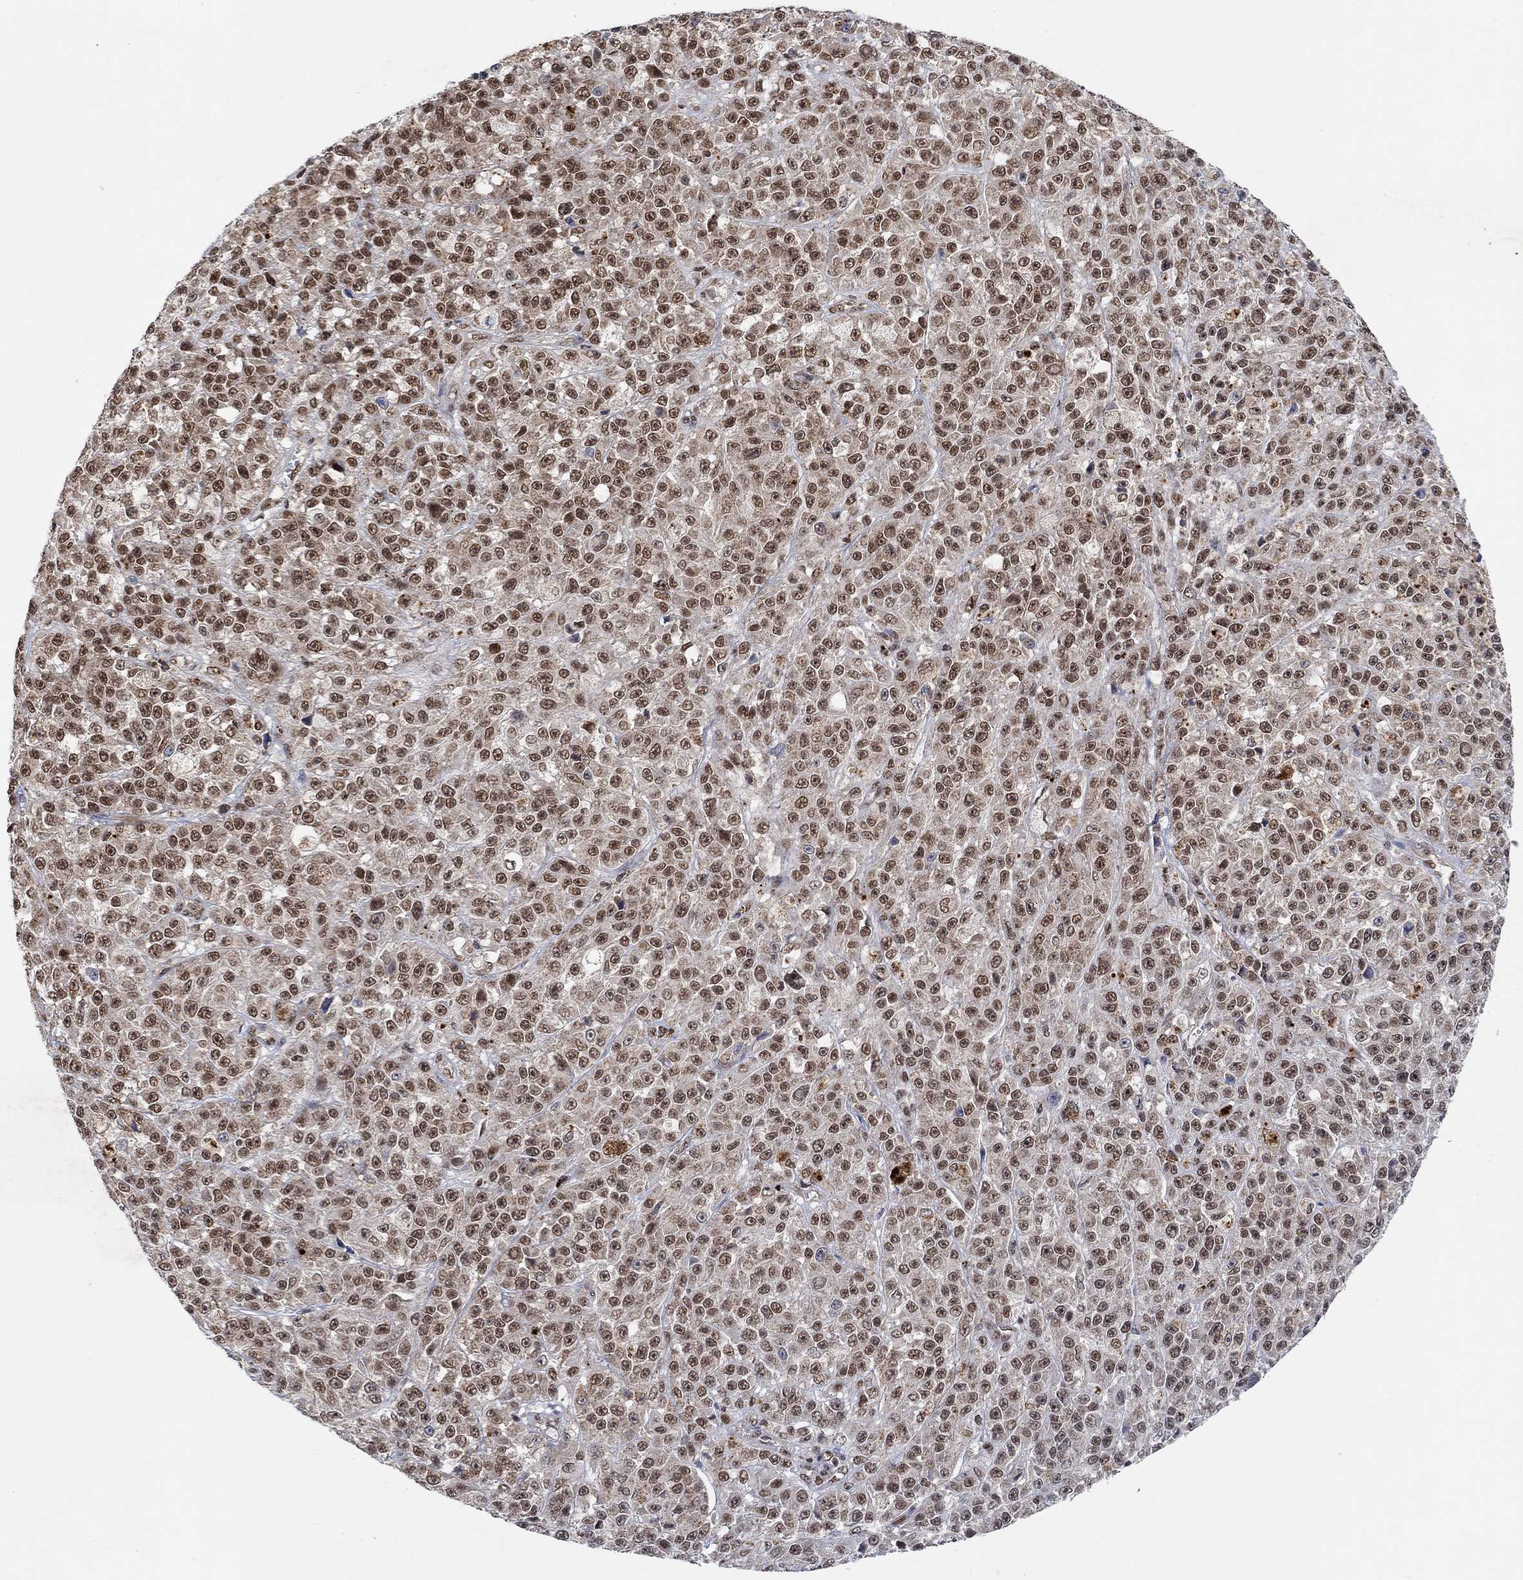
{"staining": {"intensity": "strong", "quantity": ">75%", "location": "nuclear"}, "tissue": "melanoma", "cell_type": "Tumor cells", "image_type": "cancer", "snomed": [{"axis": "morphology", "description": "Malignant melanoma, NOS"}, {"axis": "topography", "description": "Skin"}], "caption": "Malignant melanoma was stained to show a protein in brown. There is high levels of strong nuclear expression in approximately >75% of tumor cells.", "gene": "THAP8", "patient": {"sex": "female", "age": 58}}